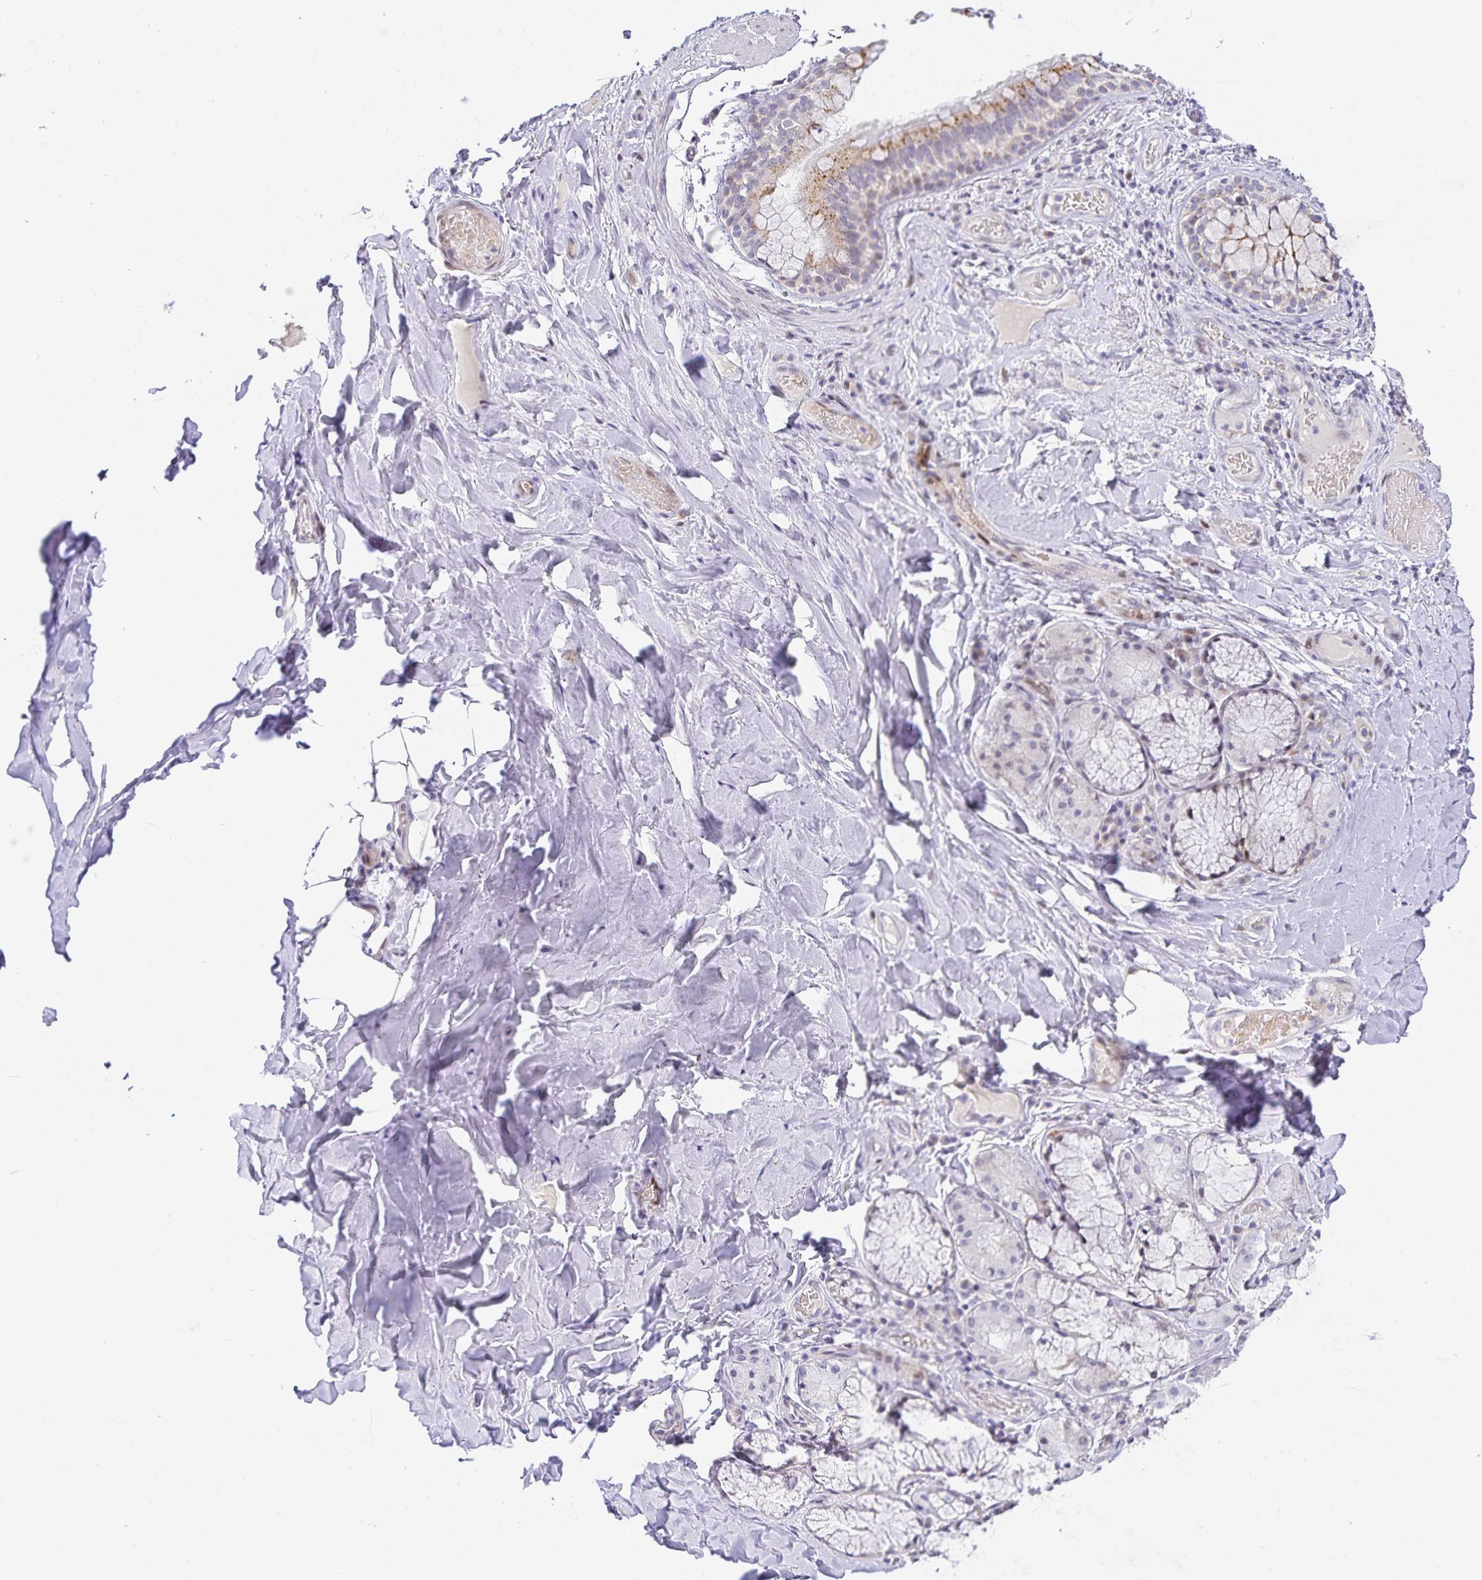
{"staining": {"intensity": "negative", "quantity": "none", "location": "none"}, "tissue": "adipose tissue", "cell_type": "Adipocytes", "image_type": "normal", "snomed": [{"axis": "morphology", "description": "Normal tissue, NOS"}, {"axis": "topography", "description": "Cartilage tissue"}, {"axis": "topography", "description": "Bronchus"}], "caption": "DAB (3,3'-diaminobenzidine) immunohistochemical staining of unremarkable human adipose tissue demonstrates no significant positivity in adipocytes.", "gene": "KBTBD13", "patient": {"sex": "male", "age": 64}}